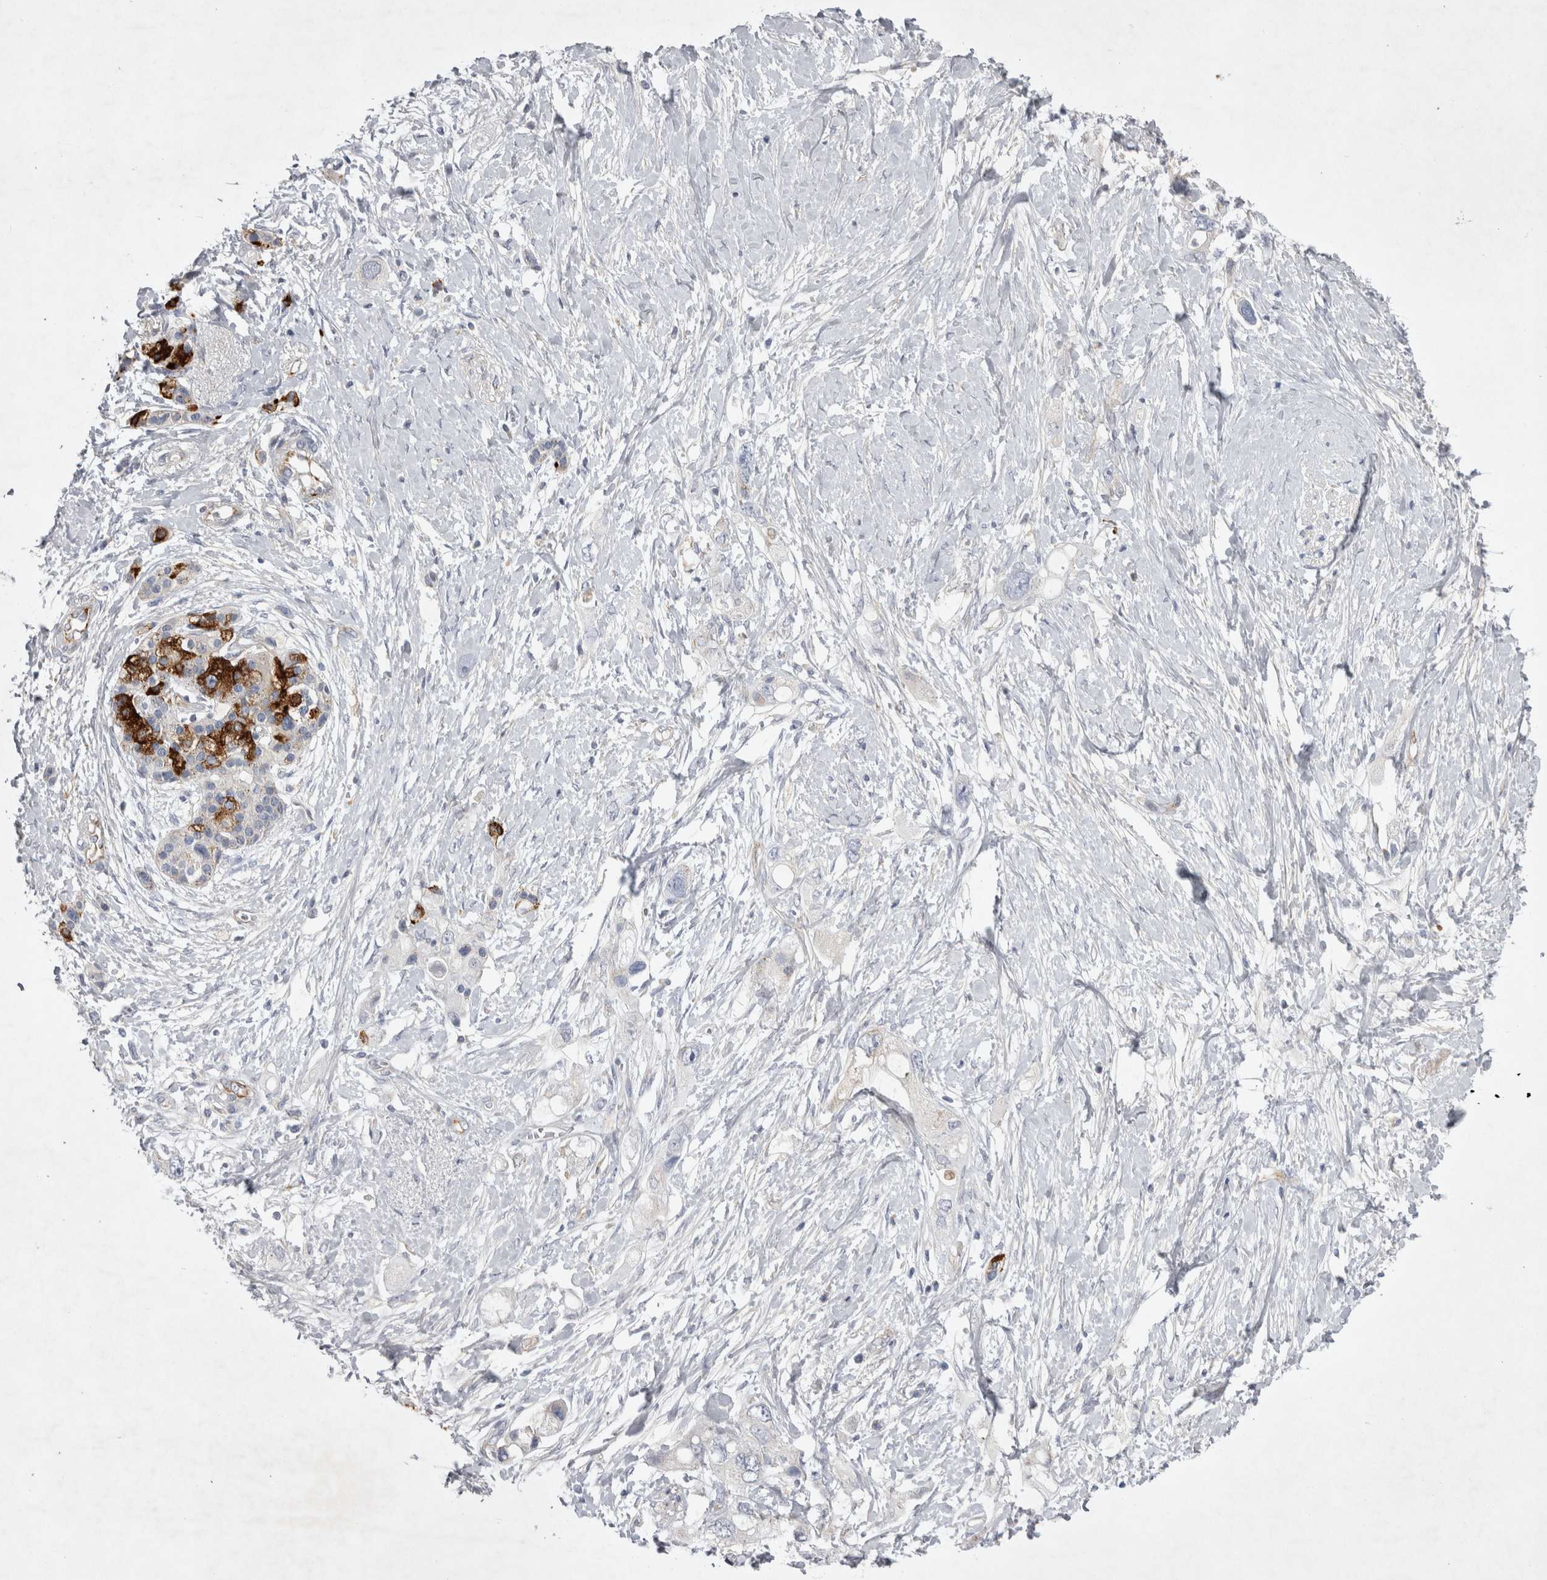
{"staining": {"intensity": "negative", "quantity": "none", "location": "none"}, "tissue": "pancreatic cancer", "cell_type": "Tumor cells", "image_type": "cancer", "snomed": [{"axis": "morphology", "description": "Adenocarcinoma, NOS"}, {"axis": "topography", "description": "Pancreas"}], "caption": "Immunohistochemical staining of adenocarcinoma (pancreatic) shows no significant staining in tumor cells.", "gene": "STRADB", "patient": {"sex": "female", "age": 56}}